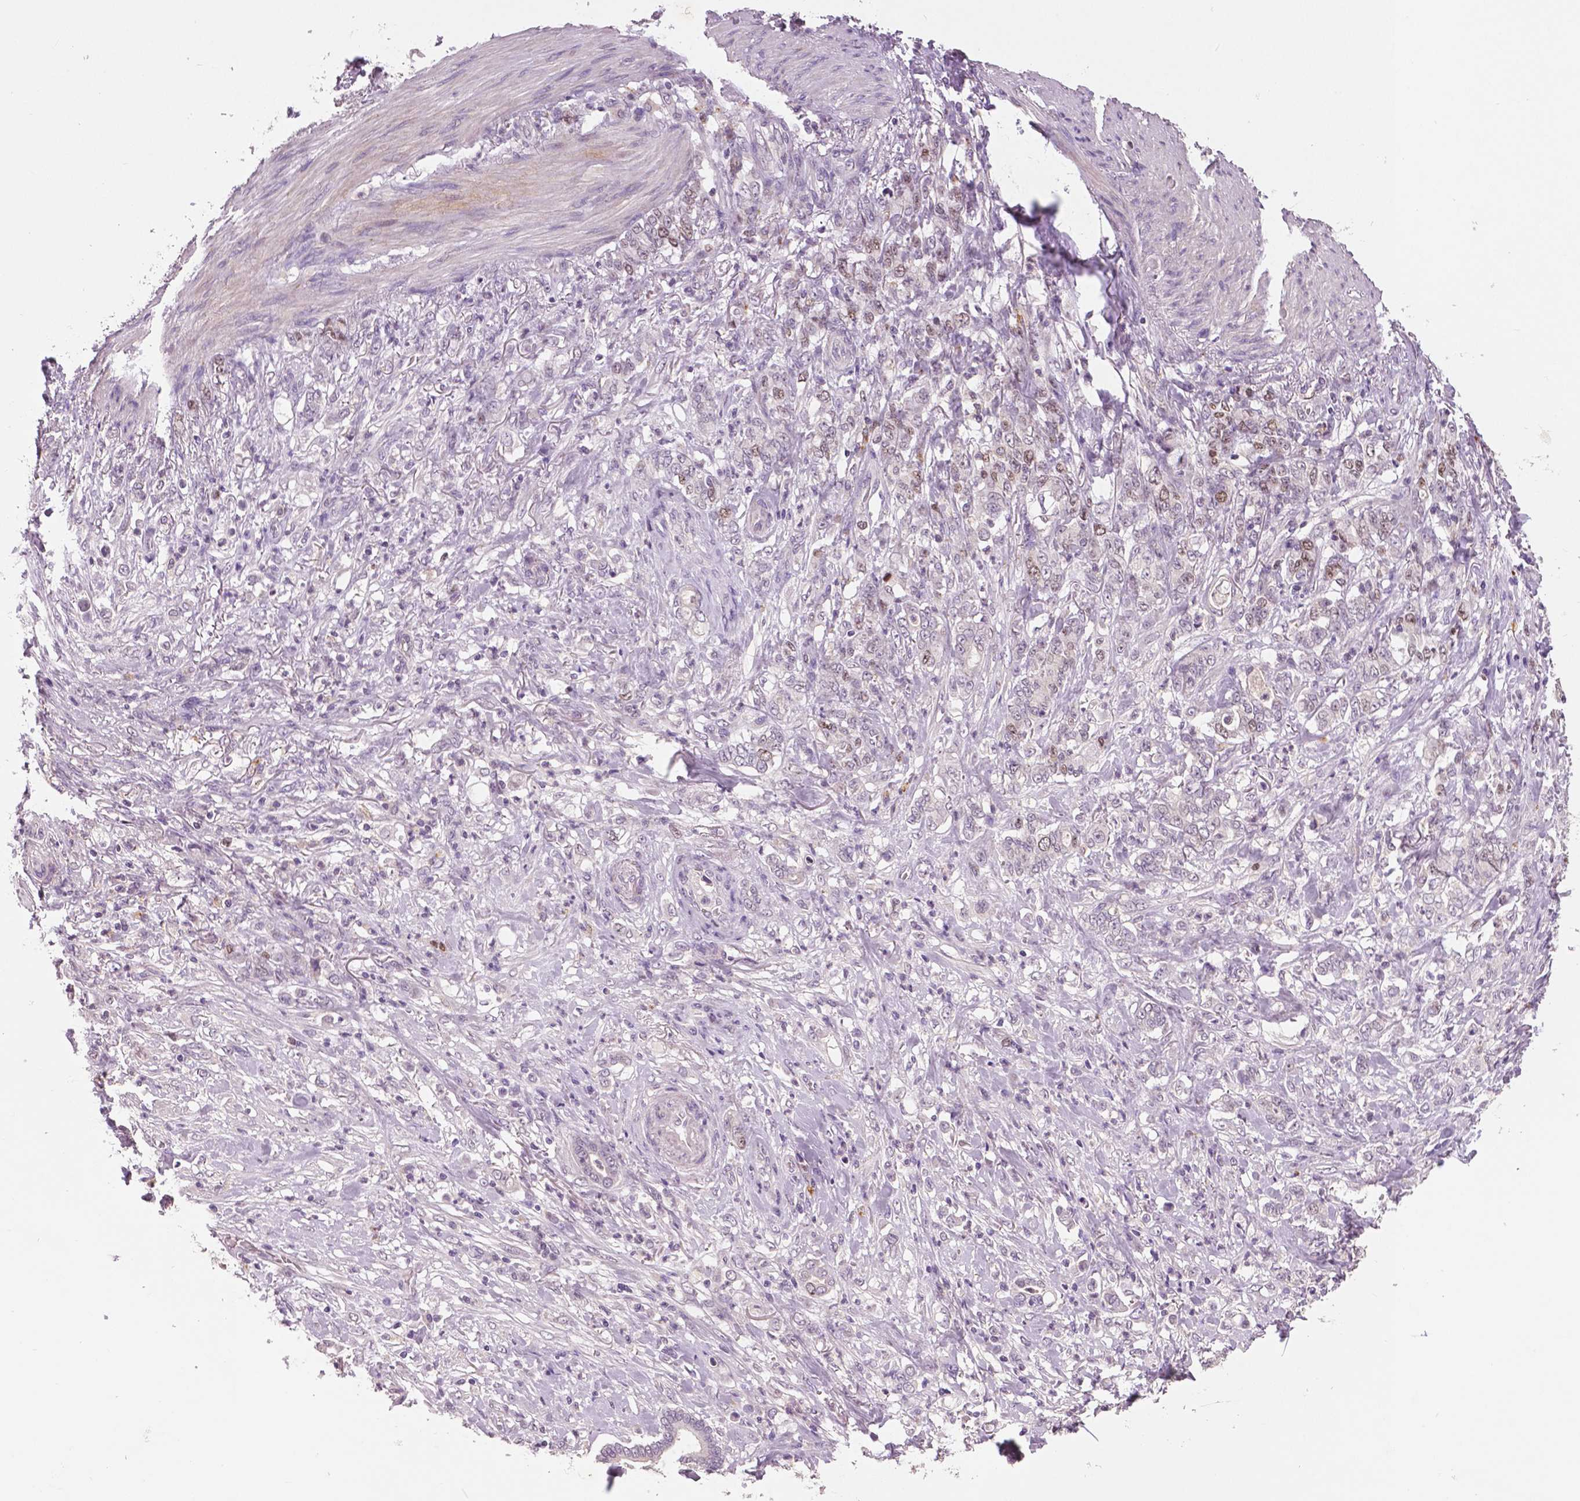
{"staining": {"intensity": "moderate", "quantity": "<25%", "location": "nuclear"}, "tissue": "stomach cancer", "cell_type": "Tumor cells", "image_type": "cancer", "snomed": [{"axis": "morphology", "description": "Adenocarcinoma, NOS"}, {"axis": "topography", "description": "Stomach"}], "caption": "Stomach cancer stained for a protein (brown) reveals moderate nuclear positive positivity in approximately <25% of tumor cells.", "gene": "MKI67", "patient": {"sex": "female", "age": 79}}